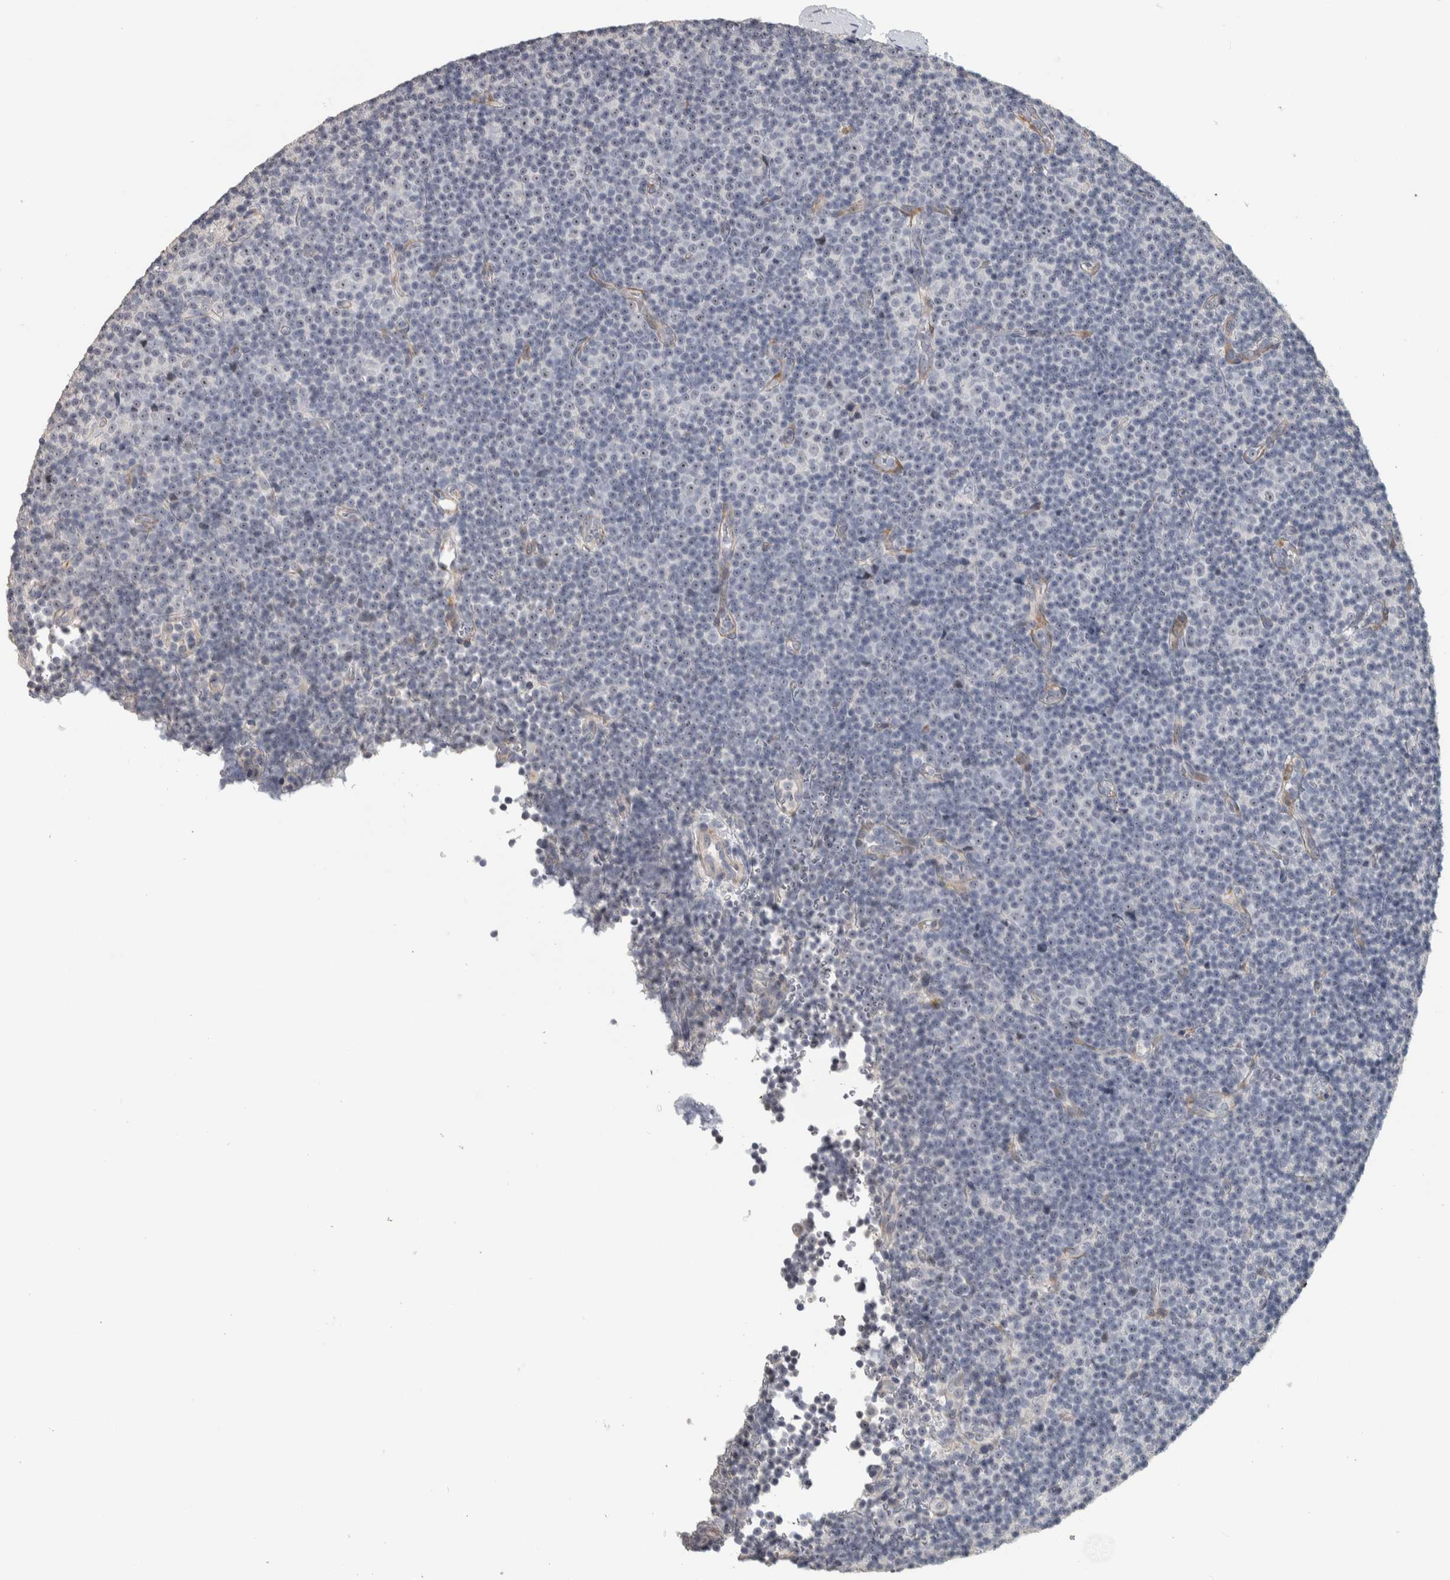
{"staining": {"intensity": "weak", "quantity": "25%-75%", "location": "nuclear"}, "tissue": "lymphoma", "cell_type": "Tumor cells", "image_type": "cancer", "snomed": [{"axis": "morphology", "description": "Malignant lymphoma, non-Hodgkin's type, Low grade"}, {"axis": "topography", "description": "Lymph node"}], "caption": "Immunohistochemistry (IHC) (DAB) staining of human malignant lymphoma, non-Hodgkin's type (low-grade) reveals weak nuclear protein expression in approximately 25%-75% of tumor cells.", "gene": "DCAF10", "patient": {"sex": "female", "age": 67}}